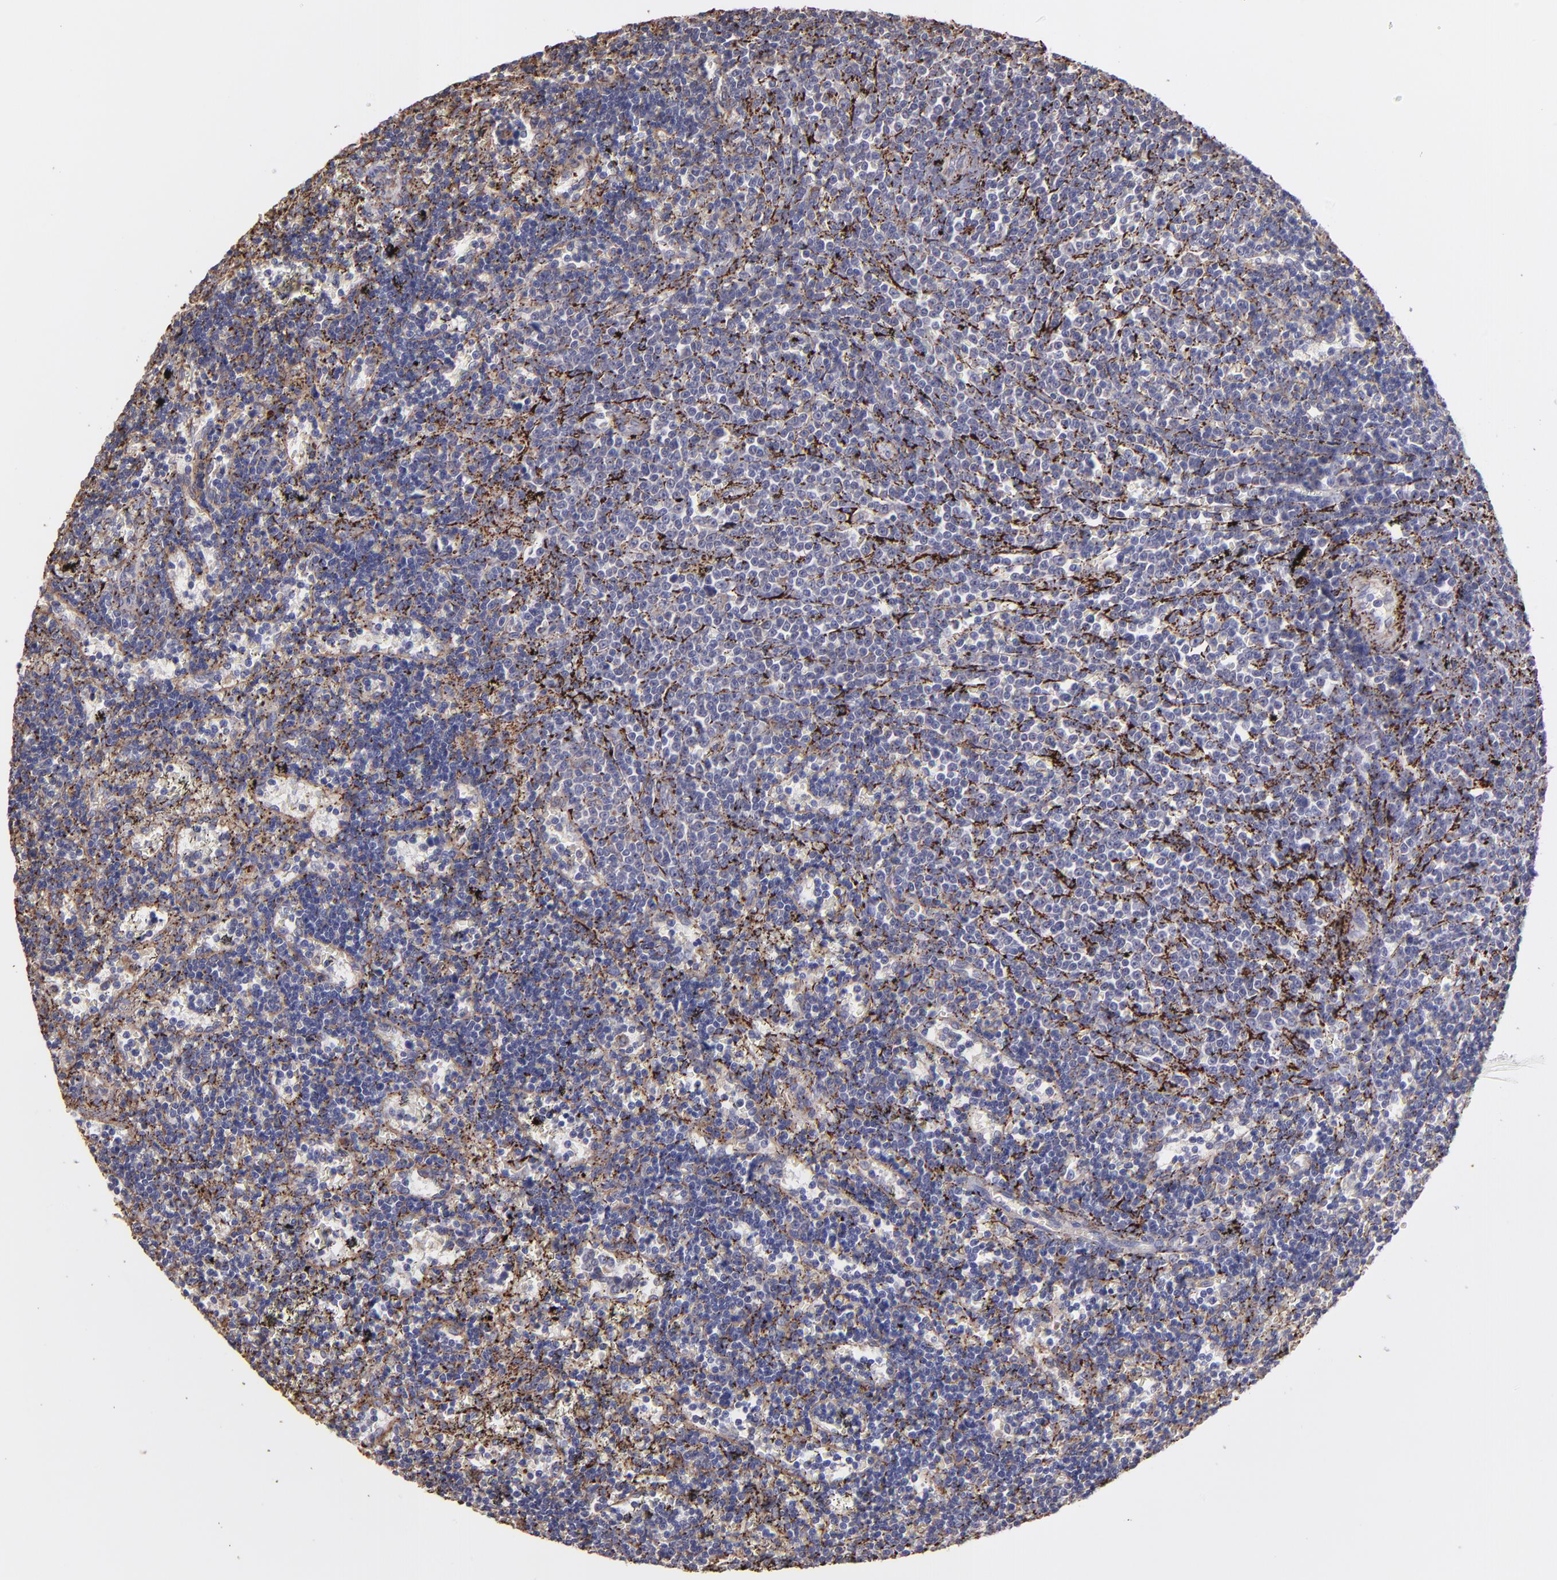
{"staining": {"intensity": "moderate", "quantity": "<25%", "location": "cytoplasmic/membranous"}, "tissue": "lymphoma", "cell_type": "Tumor cells", "image_type": "cancer", "snomed": [{"axis": "morphology", "description": "Malignant lymphoma, non-Hodgkin's type, Low grade"}, {"axis": "topography", "description": "Spleen"}], "caption": "The photomicrograph reveals staining of lymphoma, revealing moderate cytoplasmic/membranous protein expression (brown color) within tumor cells.", "gene": "MAOB", "patient": {"sex": "male", "age": 60}}